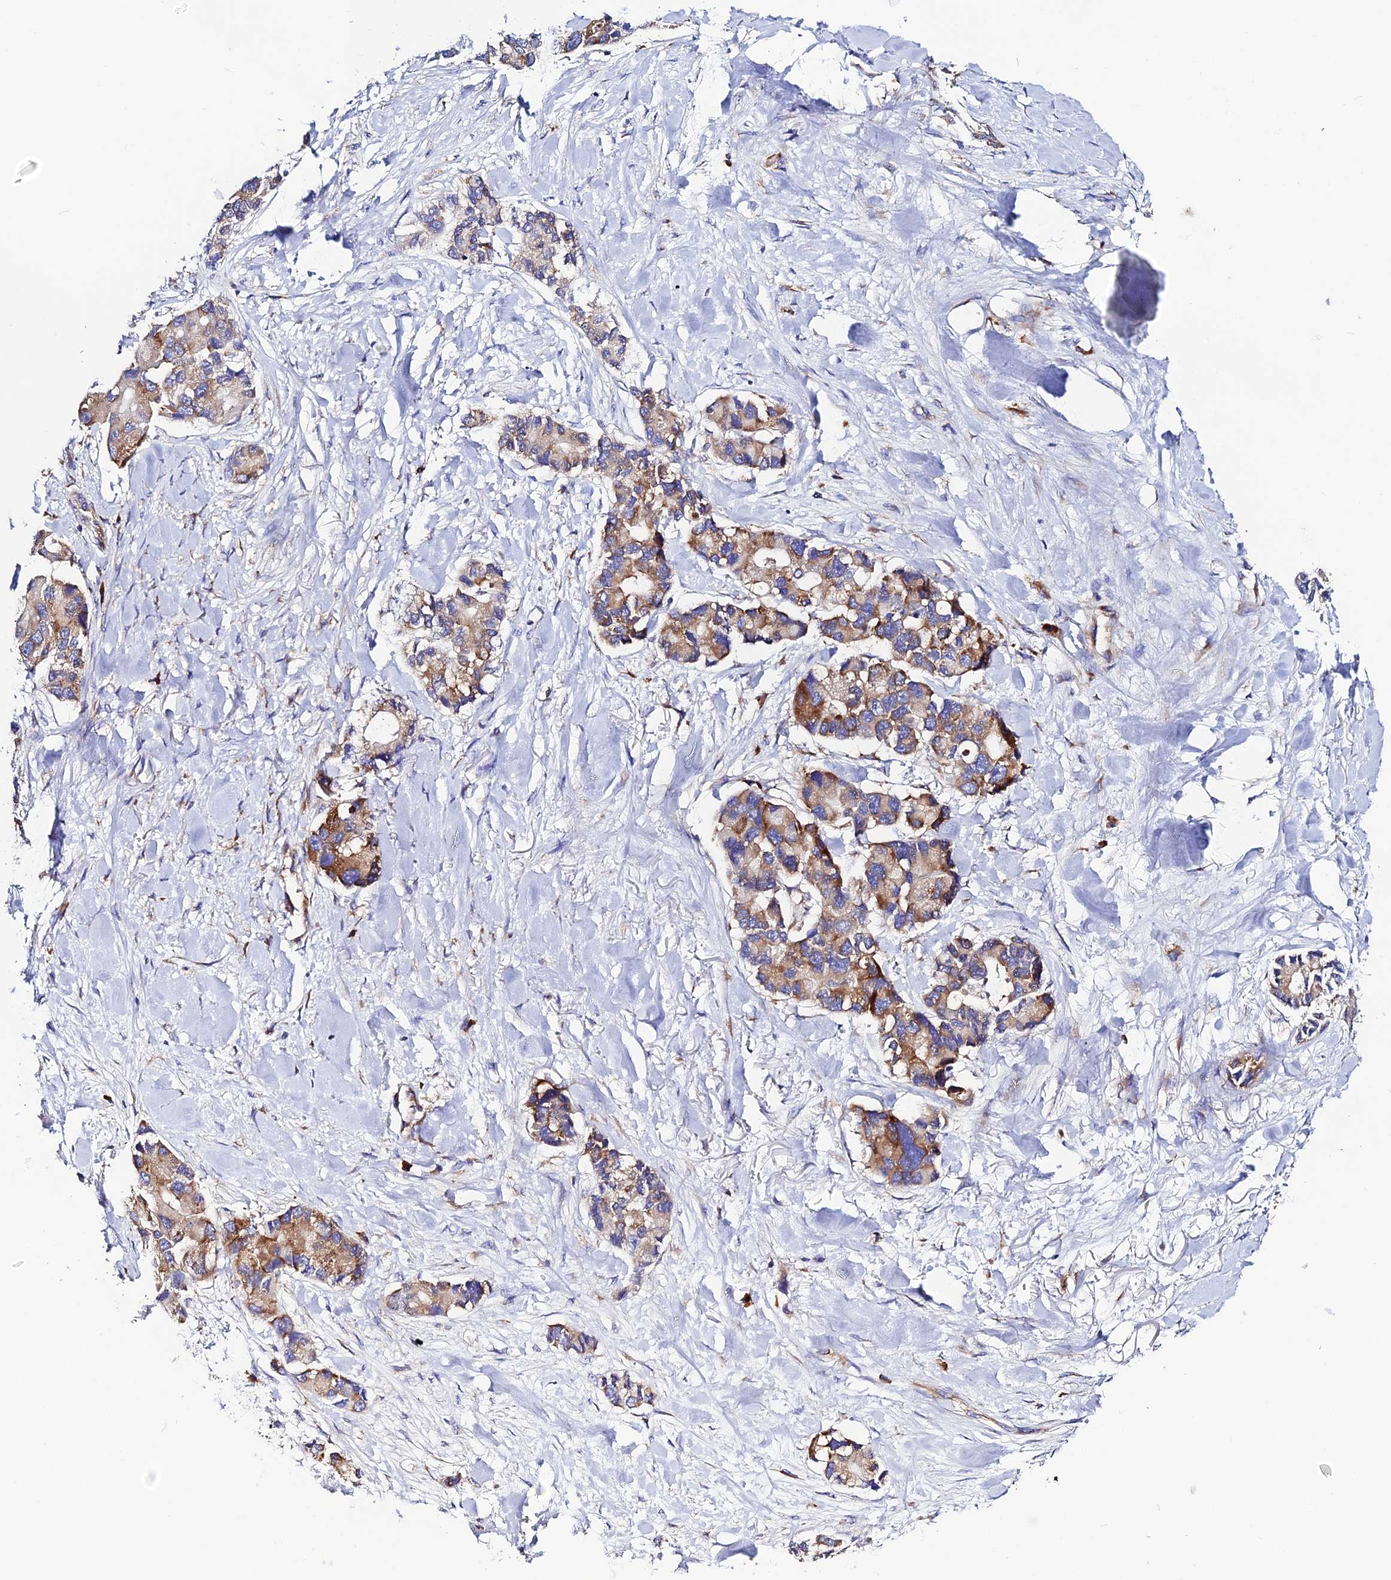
{"staining": {"intensity": "moderate", "quantity": ">75%", "location": "cytoplasmic/membranous"}, "tissue": "lung cancer", "cell_type": "Tumor cells", "image_type": "cancer", "snomed": [{"axis": "morphology", "description": "Adenocarcinoma, NOS"}, {"axis": "topography", "description": "Lung"}], "caption": "Protein staining of lung cancer (adenocarcinoma) tissue reveals moderate cytoplasmic/membranous expression in approximately >75% of tumor cells. The staining was performed using DAB to visualize the protein expression in brown, while the nuclei were stained in blue with hematoxylin (Magnification: 20x).", "gene": "EEF1G", "patient": {"sex": "female", "age": 54}}